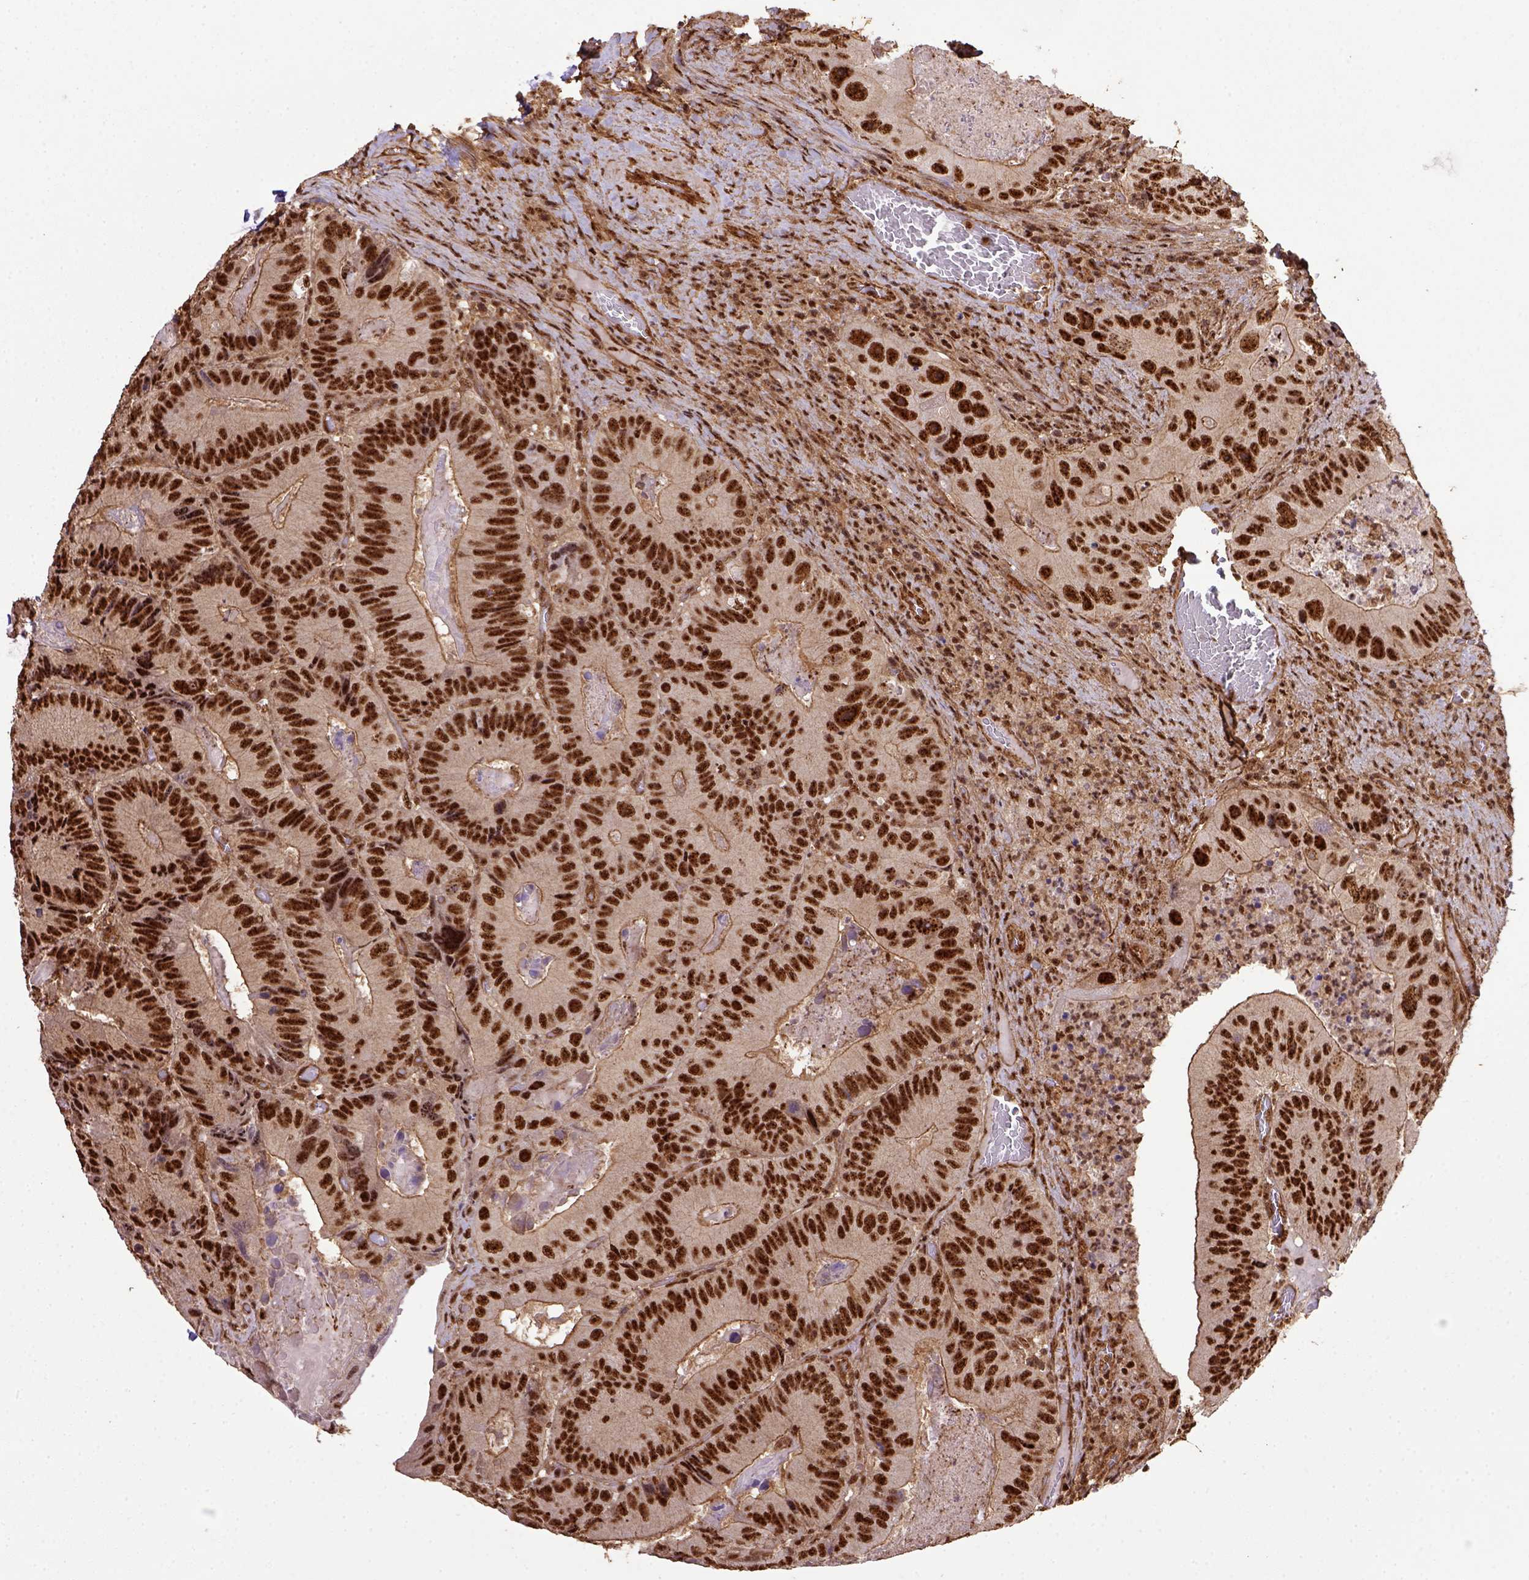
{"staining": {"intensity": "strong", "quantity": ">75%", "location": "nuclear"}, "tissue": "colorectal cancer", "cell_type": "Tumor cells", "image_type": "cancer", "snomed": [{"axis": "morphology", "description": "Adenocarcinoma, NOS"}, {"axis": "topography", "description": "Colon"}], "caption": "Brown immunohistochemical staining in colorectal cancer (adenocarcinoma) reveals strong nuclear positivity in approximately >75% of tumor cells.", "gene": "PPIG", "patient": {"sex": "female", "age": 86}}